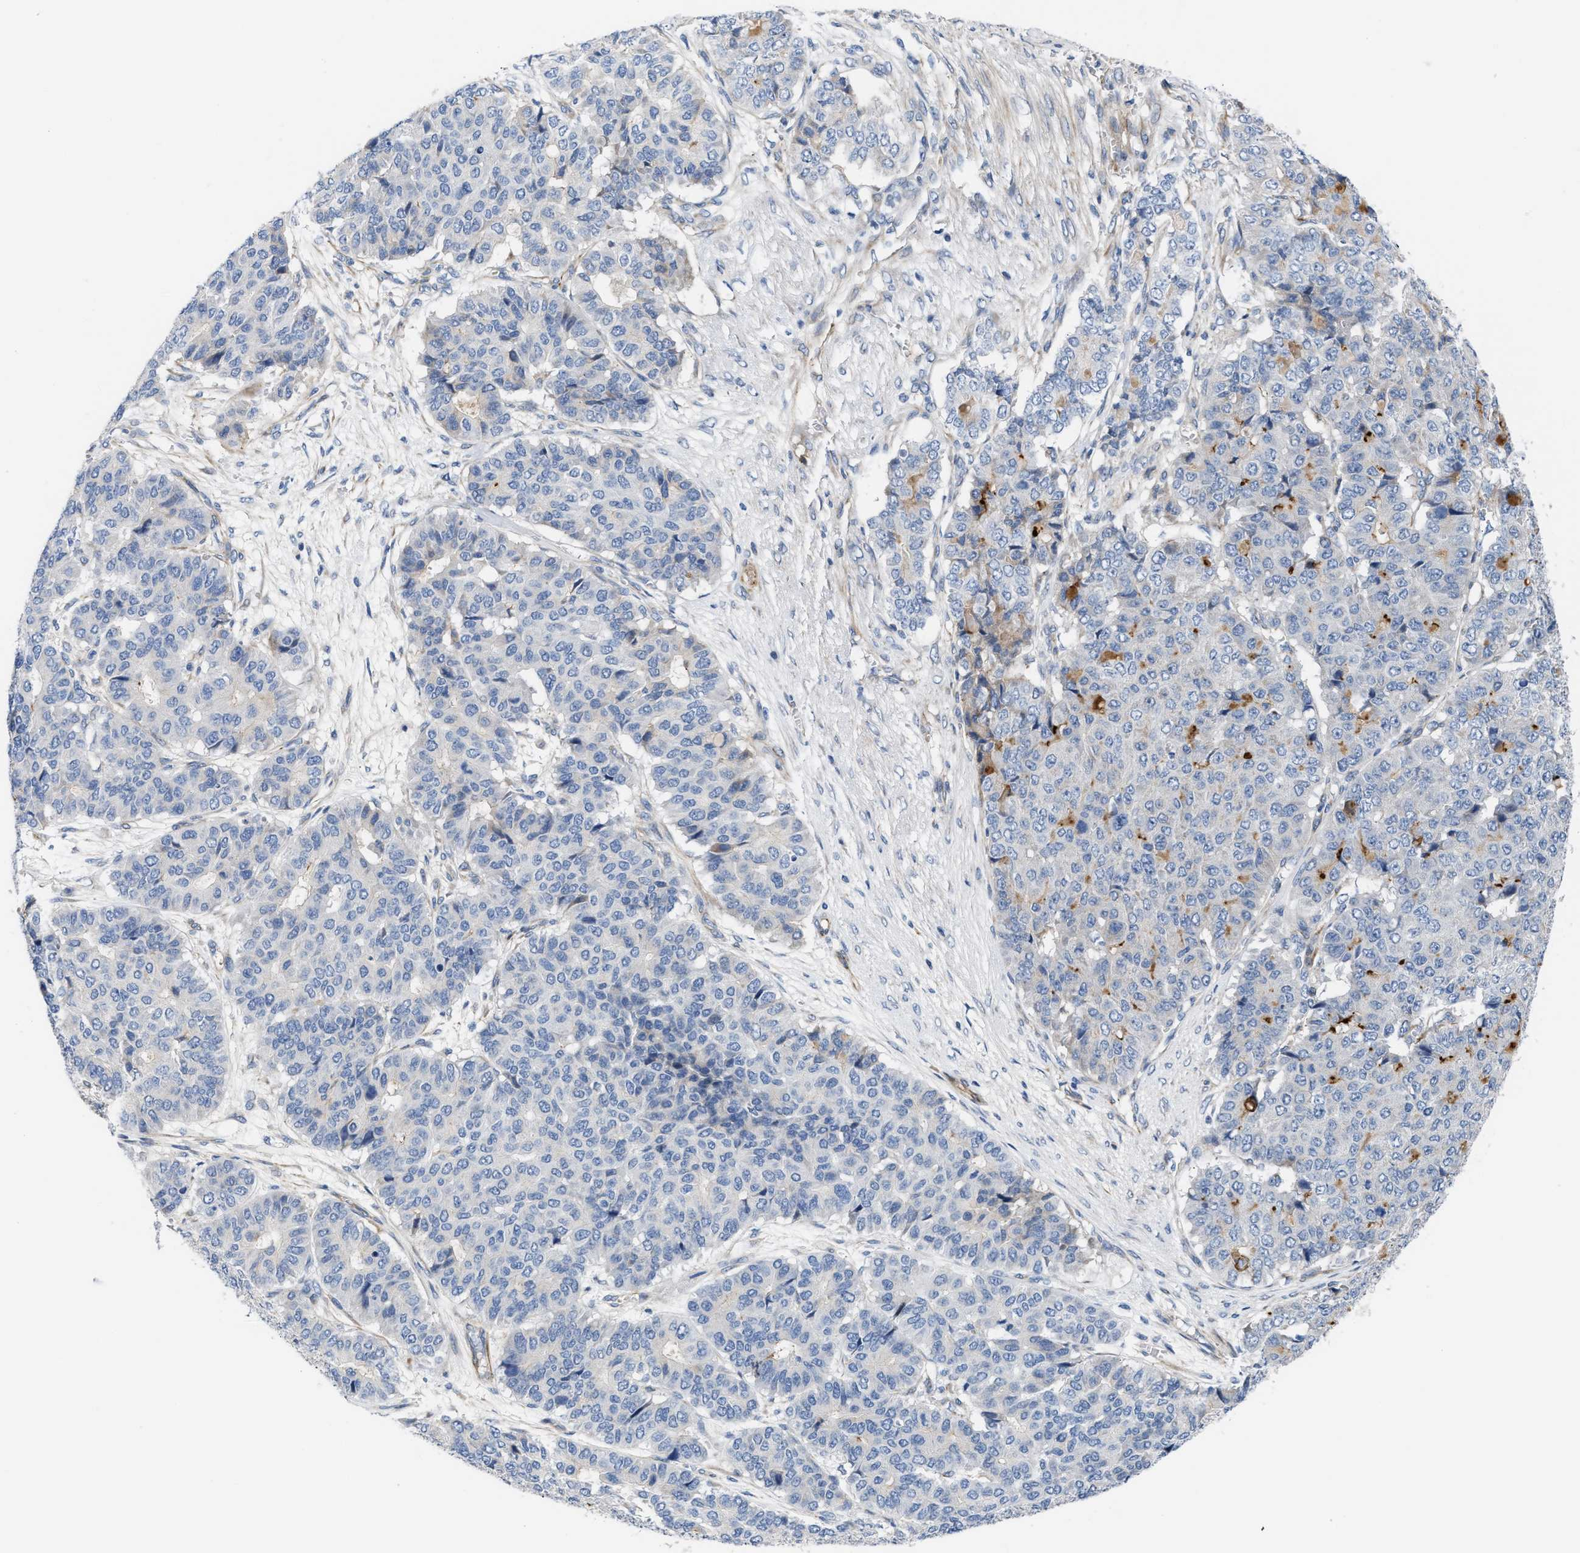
{"staining": {"intensity": "negative", "quantity": "none", "location": "none"}, "tissue": "pancreatic cancer", "cell_type": "Tumor cells", "image_type": "cancer", "snomed": [{"axis": "morphology", "description": "Adenocarcinoma, NOS"}, {"axis": "topography", "description": "Pancreas"}], "caption": "High power microscopy micrograph of an immunohistochemistry micrograph of pancreatic adenocarcinoma, revealing no significant staining in tumor cells.", "gene": "TFPI", "patient": {"sex": "male", "age": 50}}